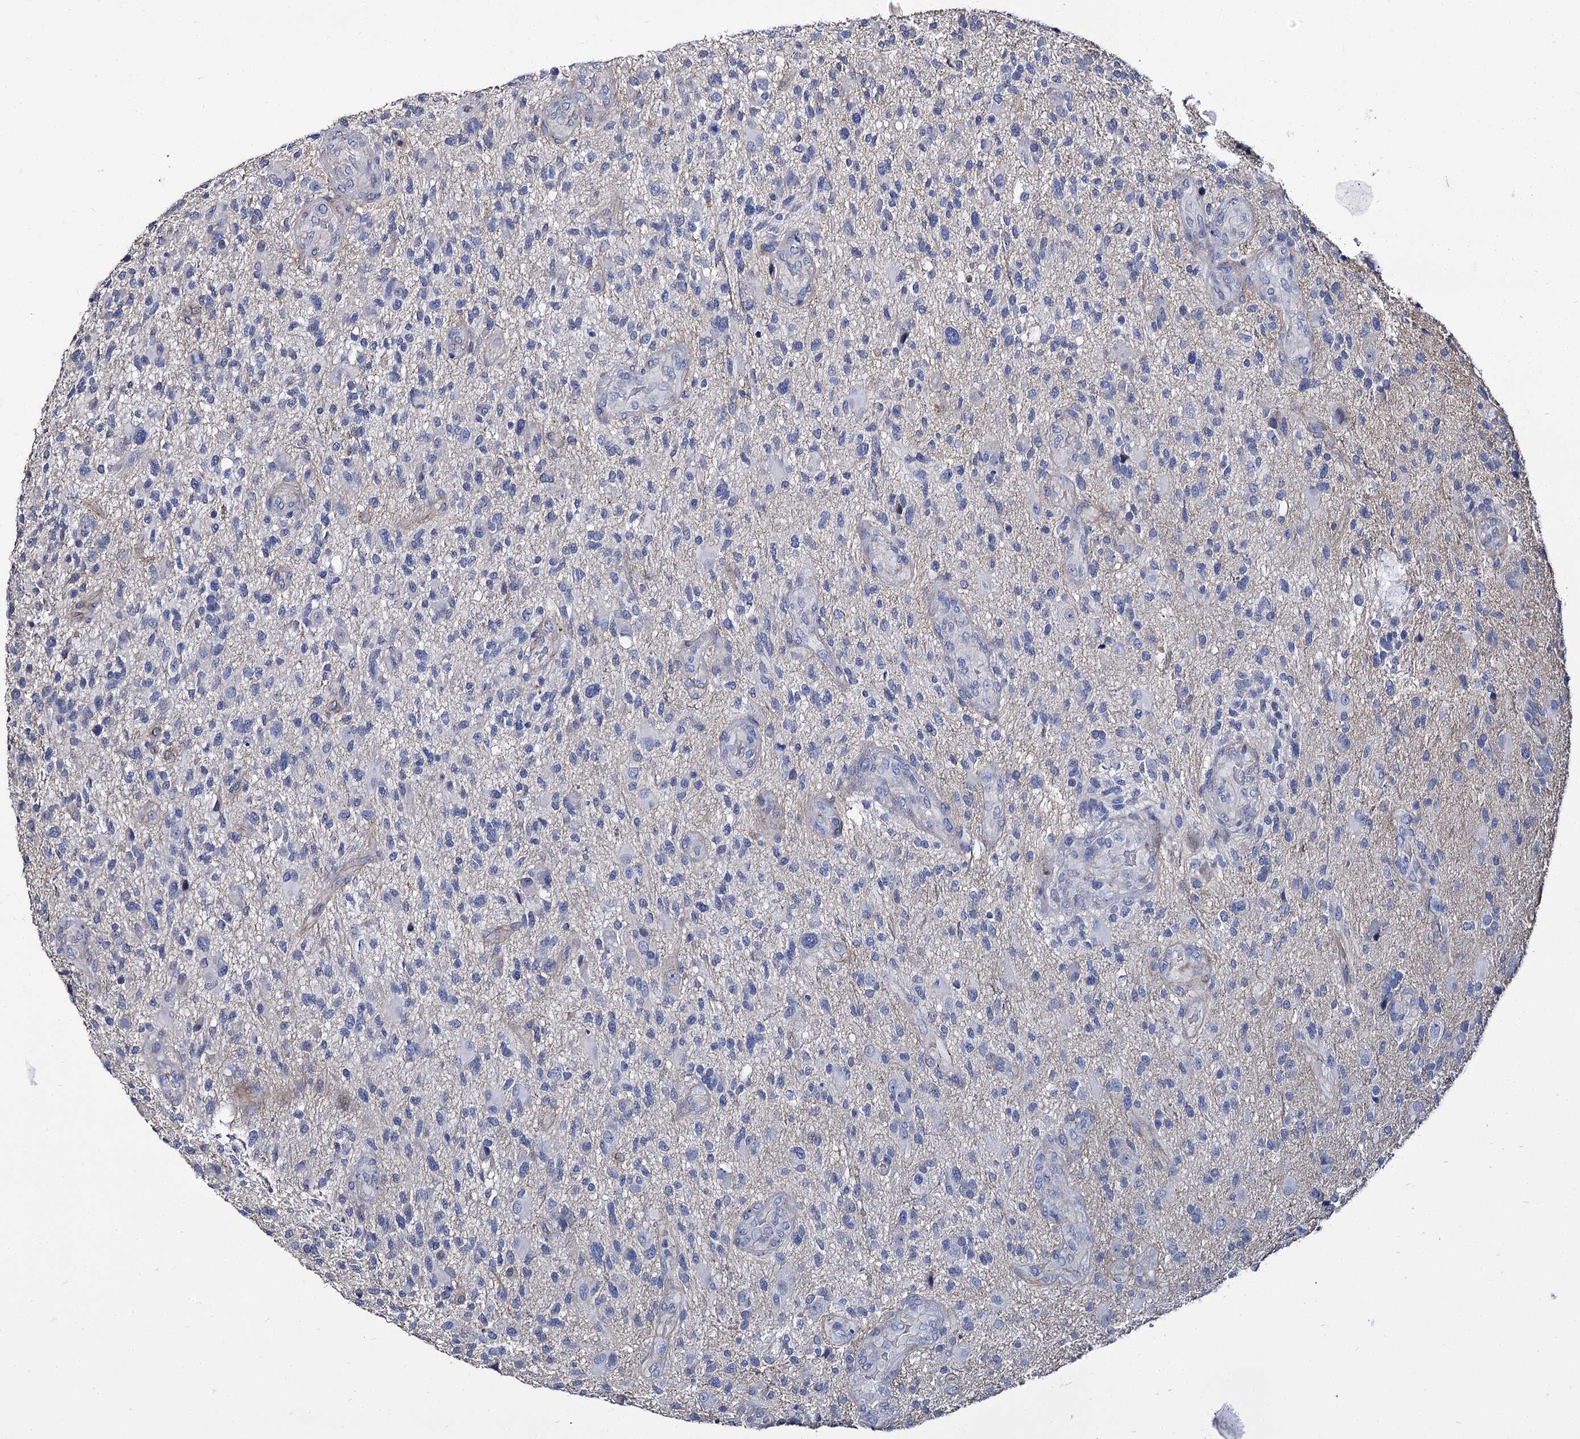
{"staining": {"intensity": "negative", "quantity": "none", "location": "none"}, "tissue": "glioma", "cell_type": "Tumor cells", "image_type": "cancer", "snomed": [{"axis": "morphology", "description": "Glioma, malignant, High grade"}, {"axis": "topography", "description": "Brain"}], "caption": "This is an immunohistochemistry histopathology image of human malignant glioma (high-grade). There is no positivity in tumor cells.", "gene": "CBFB", "patient": {"sex": "male", "age": 47}}